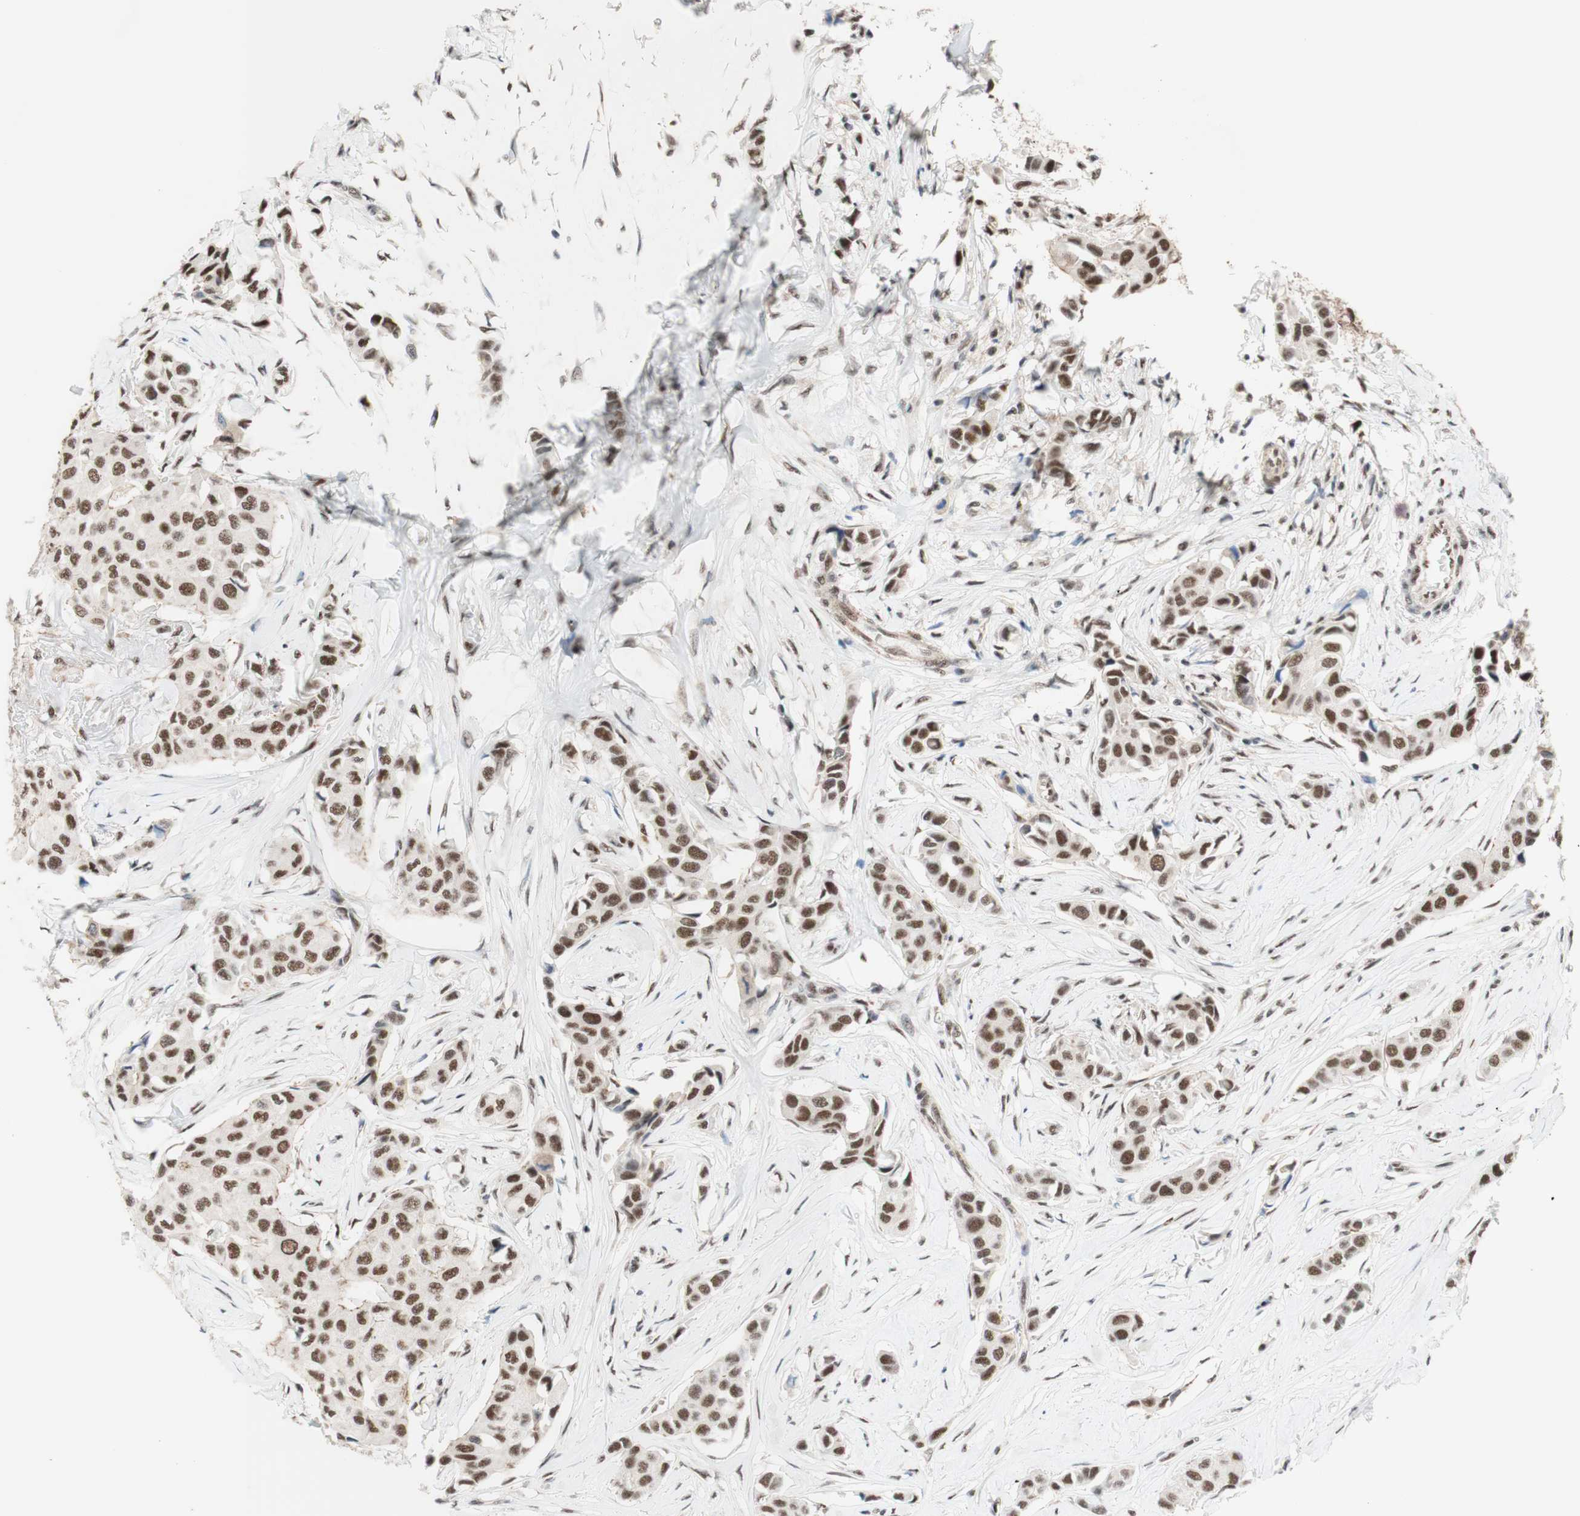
{"staining": {"intensity": "strong", "quantity": ">75%", "location": "nuclear"}, "tissue": "breast cancer", "cell_type": "Tumor cells", "image_type": "cancer", "snomed": [{"axis": "morphology", "description": "Duct carcinoma"}, {"axis": "topography", "description": "Breast"}], "caption": "This histopathology image displays immunohistochemistry (IHC) staining of breast cancer, with high strong nuclear positivity in about >75% of tumor cells.", "gene": "PRPF19", "patient": {"sex": "female", "age": 80}}